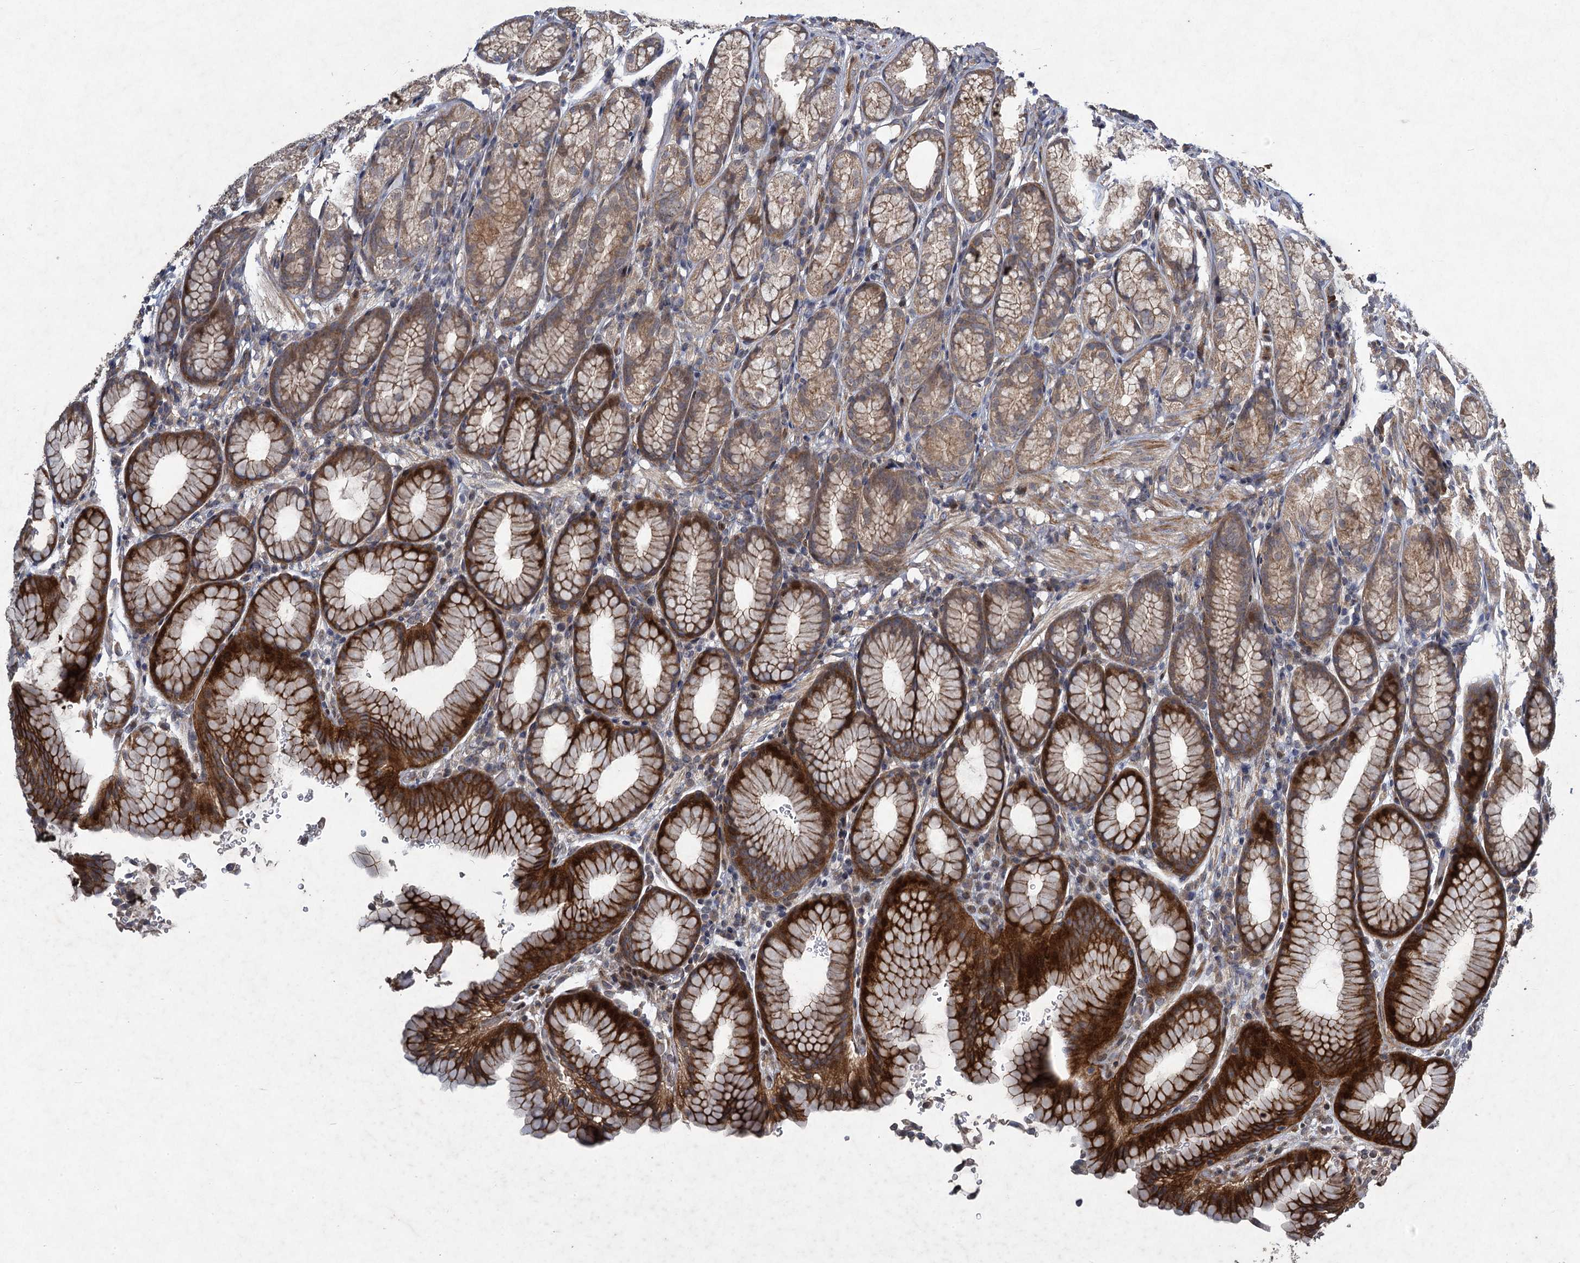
{"staining": {"intensity": "strong", "quantity": "25%-75%", "location": "cytoplasmic/membranous"}, "tissue": "stomach", "cell_type": "Glandular cells", "image_type": "normal", "snomed": [{"axis": "morphology", "description": "Normal tissue, NOS"}, {"axis": "topography", "description": "Stomach"}], "caption": "This is a photomicrograph of immunohistochemistry (IHC) staining of unremarkable stomach, which shows strong staining in the cytoplasmic/membranous of glandular cells.", "gene": "NUDT22", "patient": {"sex": "male", "age": 42}}